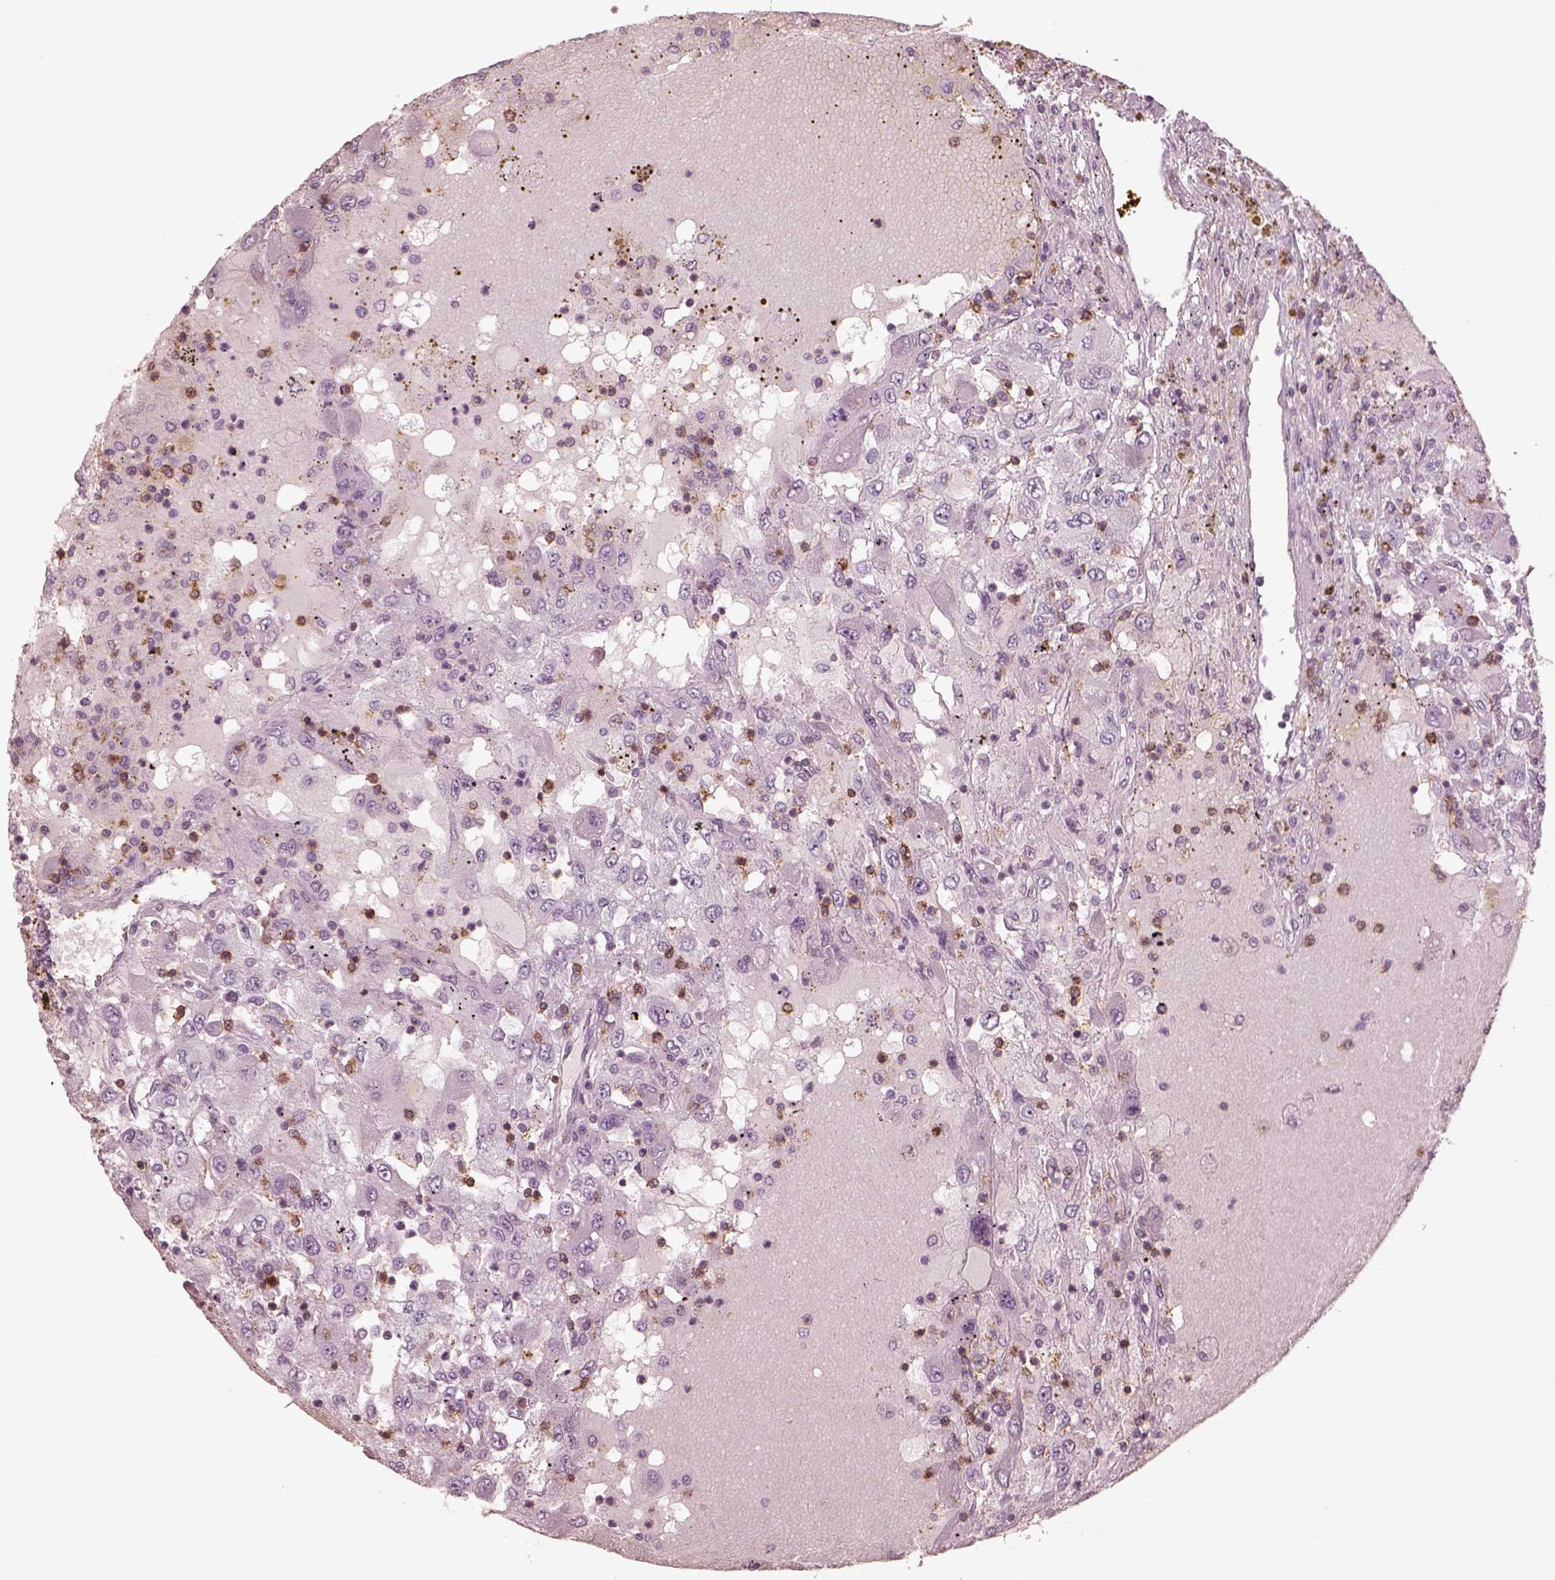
{"staining": {"intensity": "negative", "quantity": "none", "location": "none"}, "tissue": "renal cancer", "cell_type": "Tumor cells", "image_type": "cancer", "snomed": [{"axis": "morphology", "description": "Adenocarcinoma, NOS"}, {"axis": "topography", "description": "Kidney"}], "caption": "An IHC photomicrograph of renal cancer (adenocarcinoma) is shown. There is no staining in tumor cells of renal cancer (adenocarcinoma).", "gene": "PDCD1", "patient": {"sex": "female", "age": 67}}